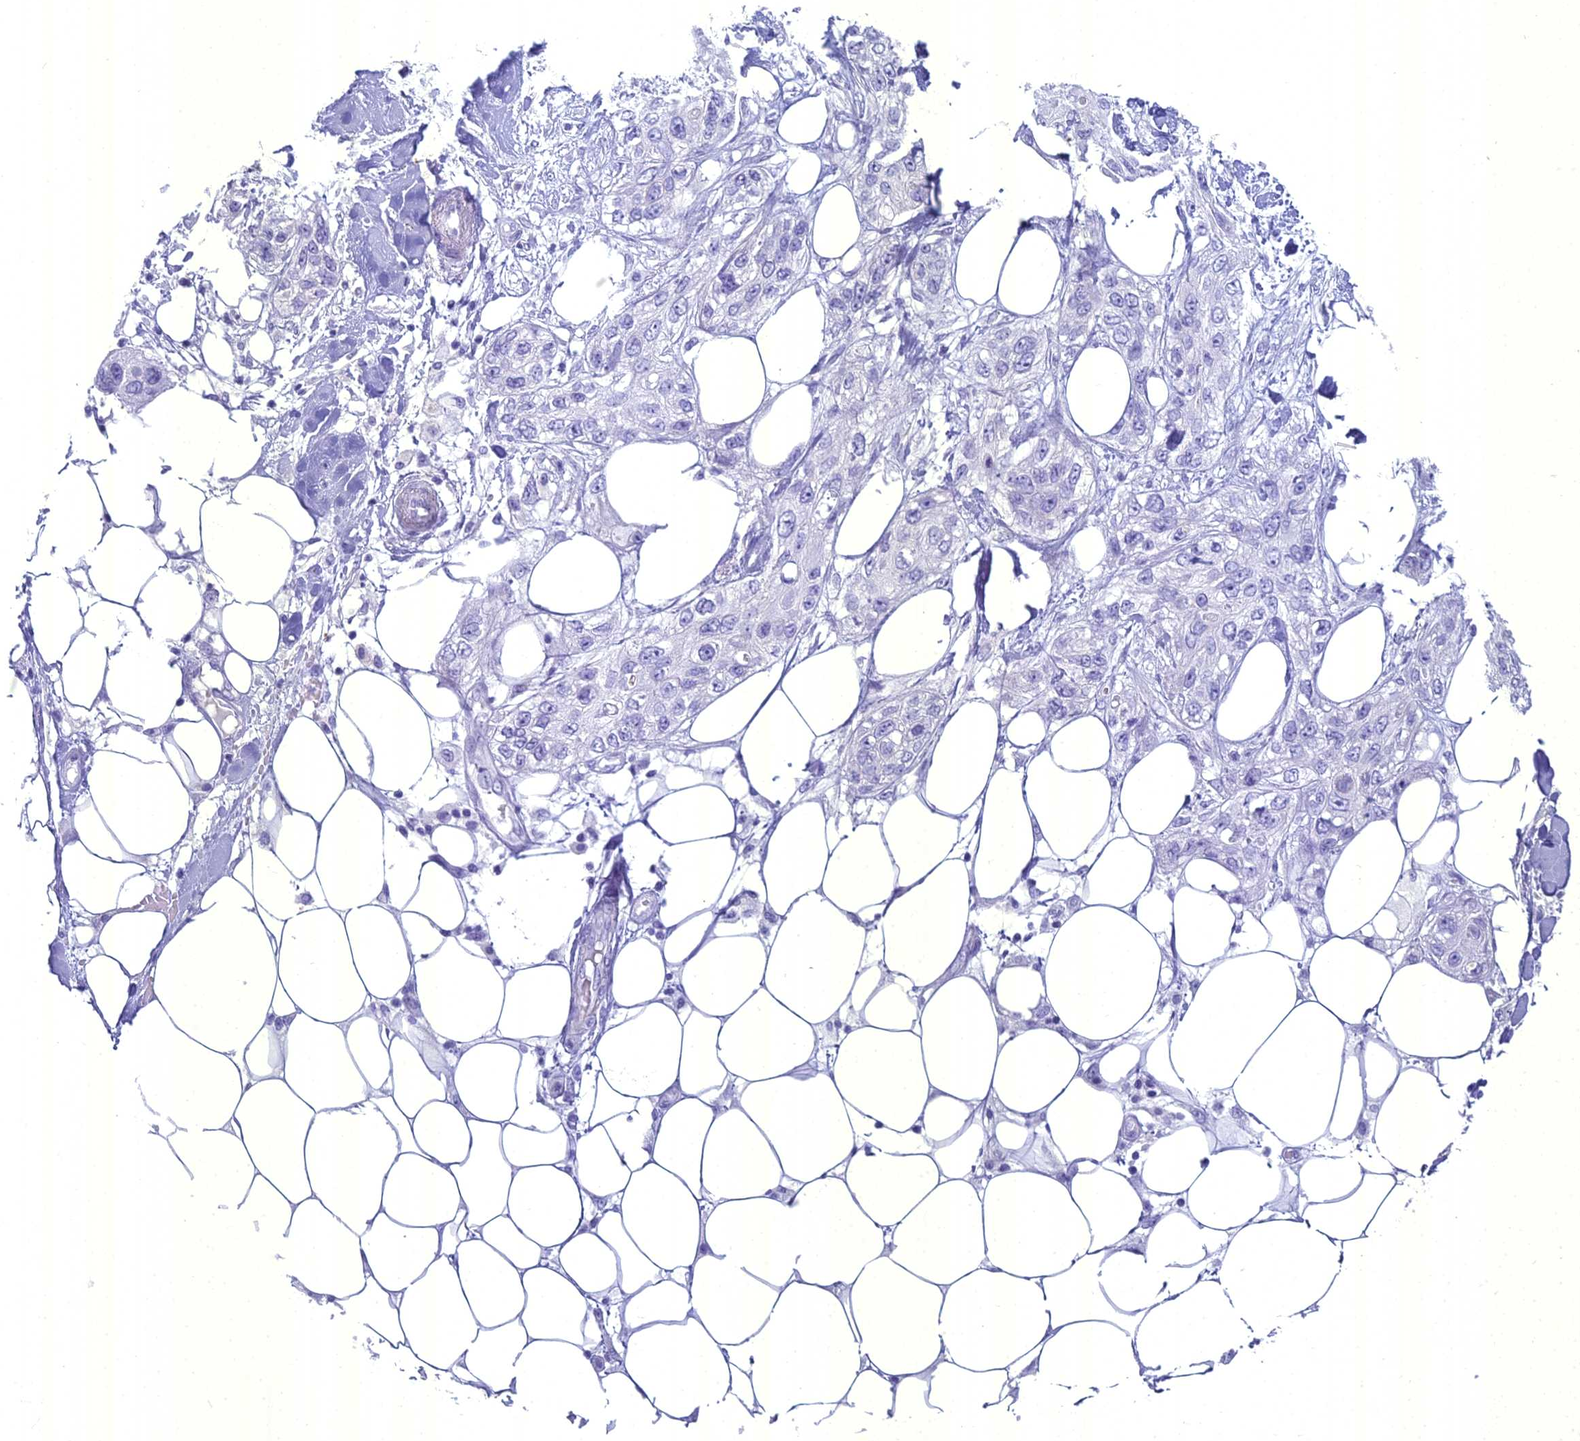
{"staining": {"intensity": "negative", "quantity": "none", "location": "none"}, "tissue": "skin cancer", "cell_type": "Tumor cells", "image_type": "cancer", "snomed": [{"axis": "morphology", "description": "Normal tissue, NOS"}, {"axis": "morphology", "description": "Squamous cell carcinoma, NOS"}, {"axis": "topography", "description": "Skin"}], "caption": "Skin squamous cell carcinoma was stained to show a protein in brown. There is no significant positivity in tumor cells.", "gene": "UNC80", "patient": {"sex": "male", "age": 72}}